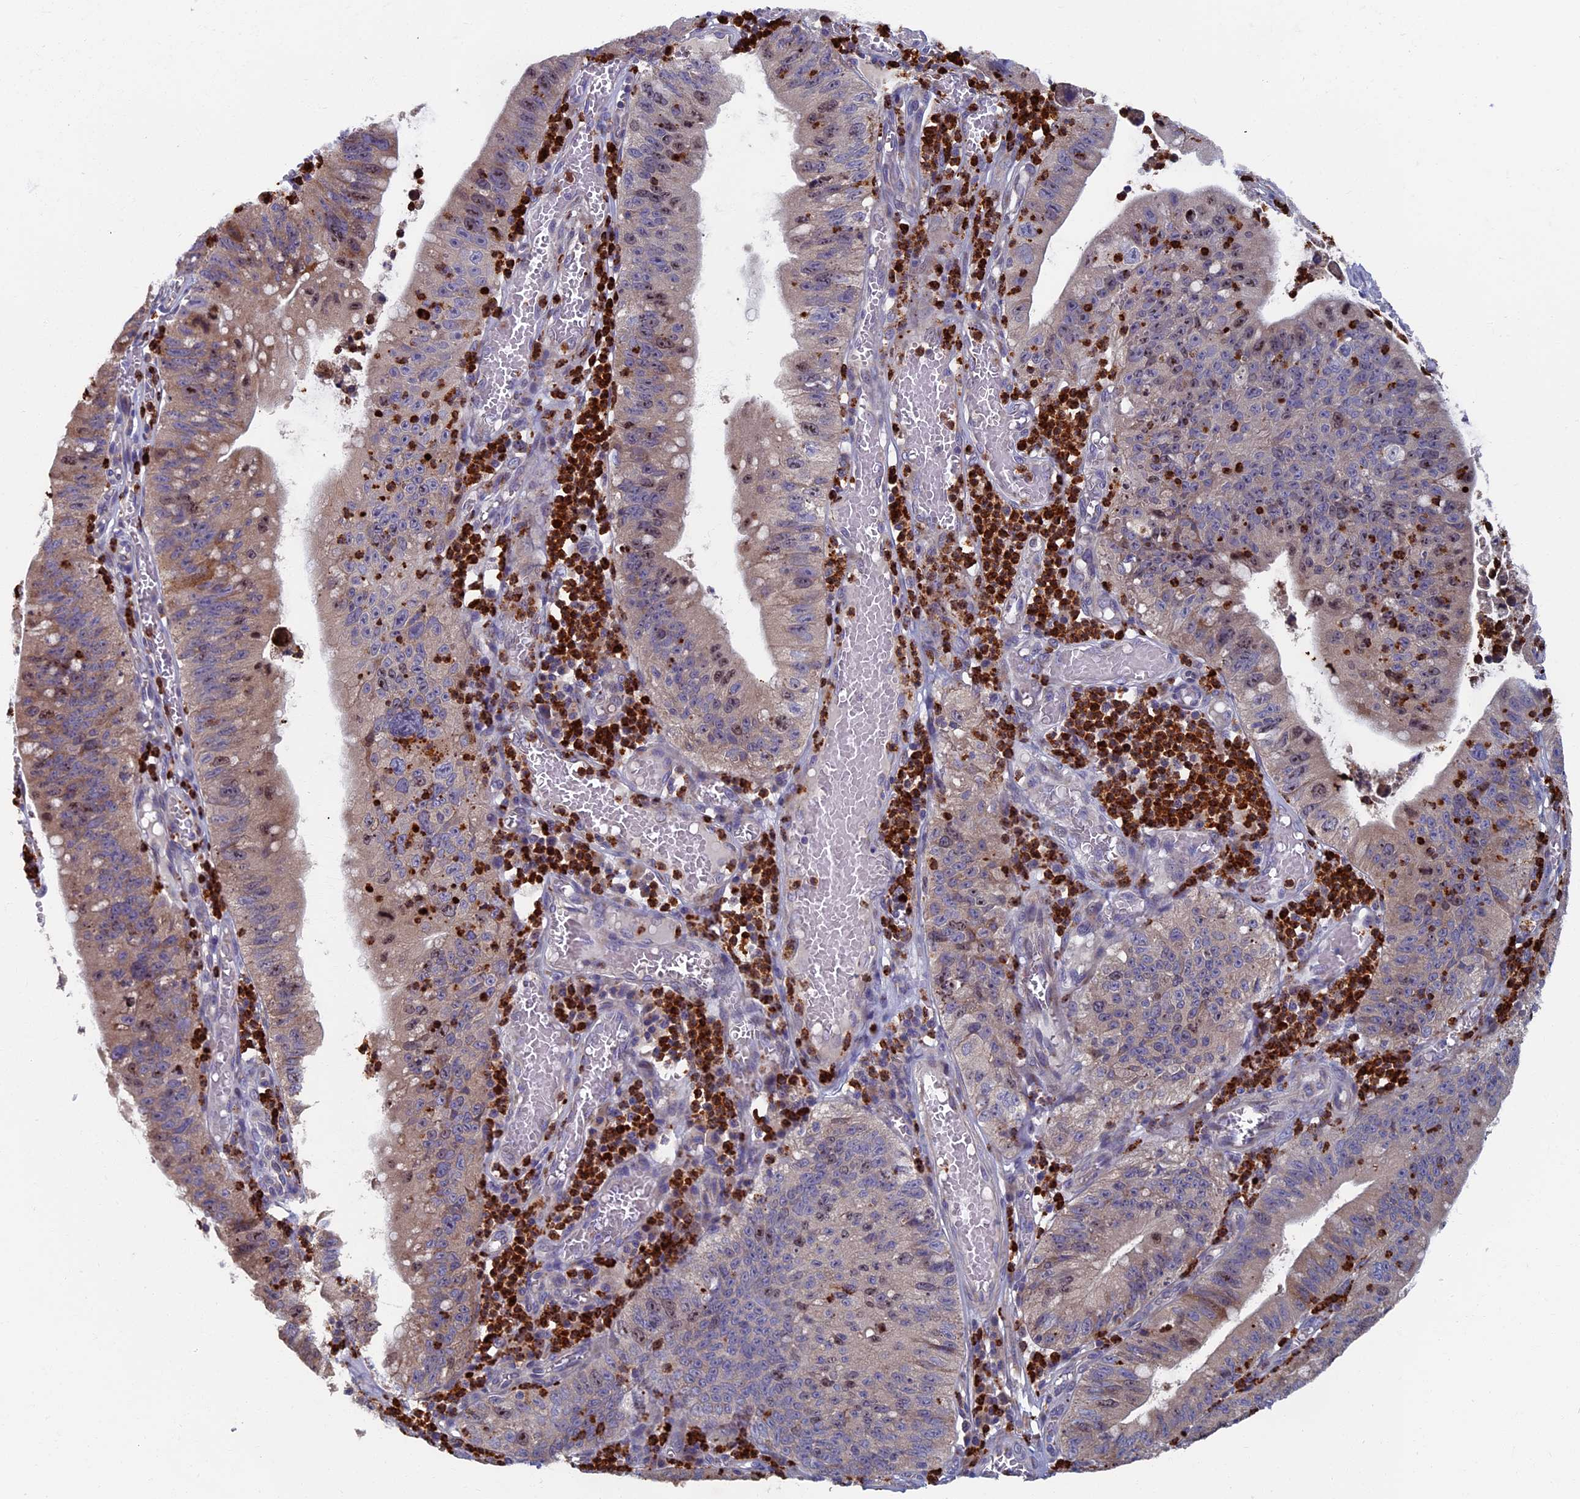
{"staining": {"intensity": "weak", "quantity": "<25%", "location": "cytoplasmic/membranous"}, "tissue": "stomach cancer", "cell_type": "Tumor cells", "image_type": "cancer", "snomed": [{"axis": "morphology", "description": "Adenocarcinoma, NOS"}, {"axis": "topography", "description": "Stomach"}], "caption": "An IHC image of stomach cancer (adenocarcinoma) is shown. There is no staining in tumor cells of stomach cancer (adenocarcinoma).", "gene": "TNK2", "patient": {"sex": "male", "age": 59}}